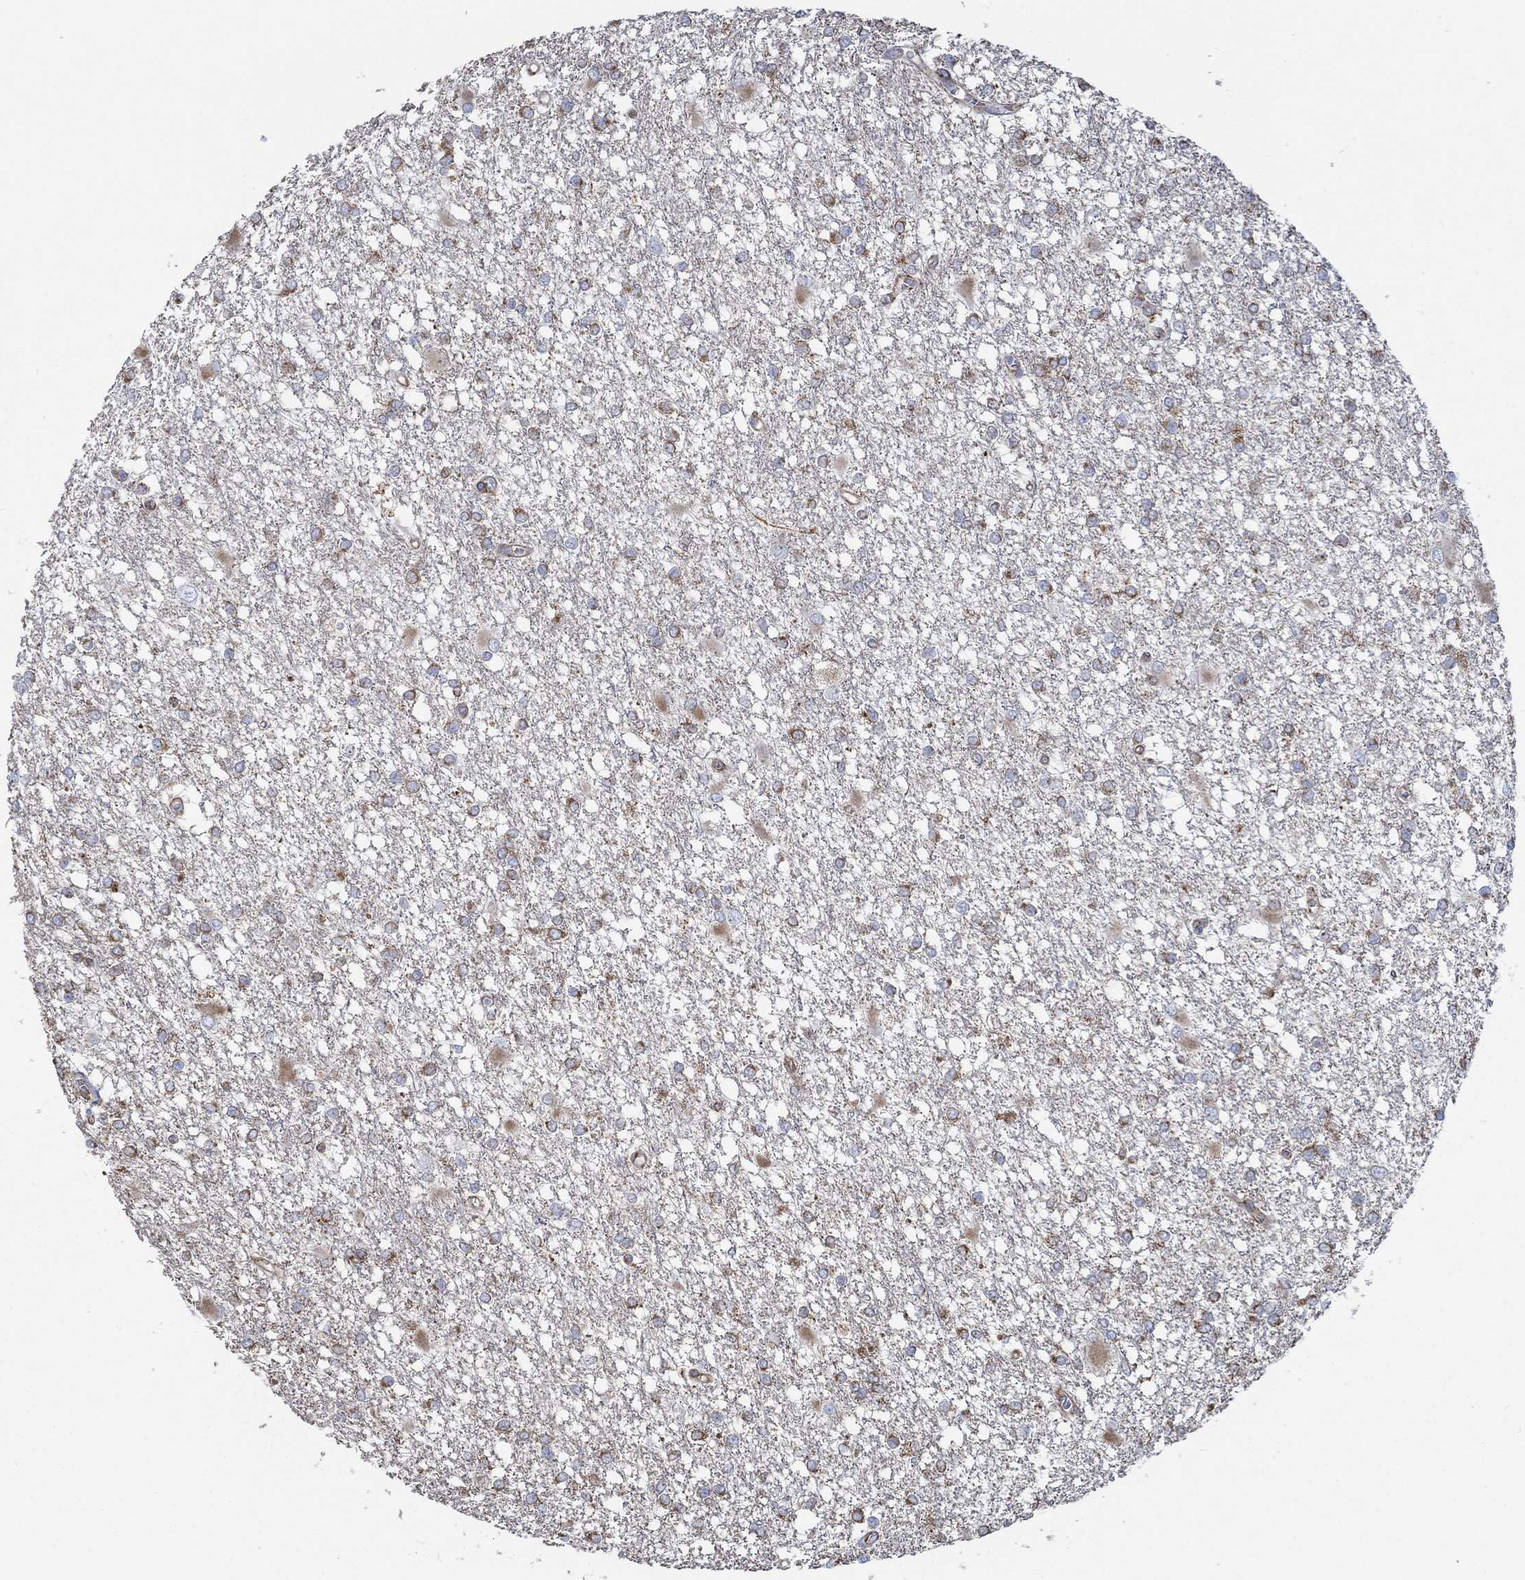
{"staining": {"intensity": "strong", "quantity": "<25%", "location": "cytoplasmic/membranous"}, "tissue": "glioma", "cell_type": "Tumor cells", "image_type": "cancer", "snomed": [{"axis": "morphology", "description": "Glioma, malignant, High grade"}, {"axis": "topography", "description": "Cerebral cortex"}], "caption": "This micrograph exhibits IHC staining of human glioma, with medium strong cytoplasmic/membranous positivity in about <25% of tumor cells.", "gene": "STC2", "patient": {"sex": "male", "age": 79}}